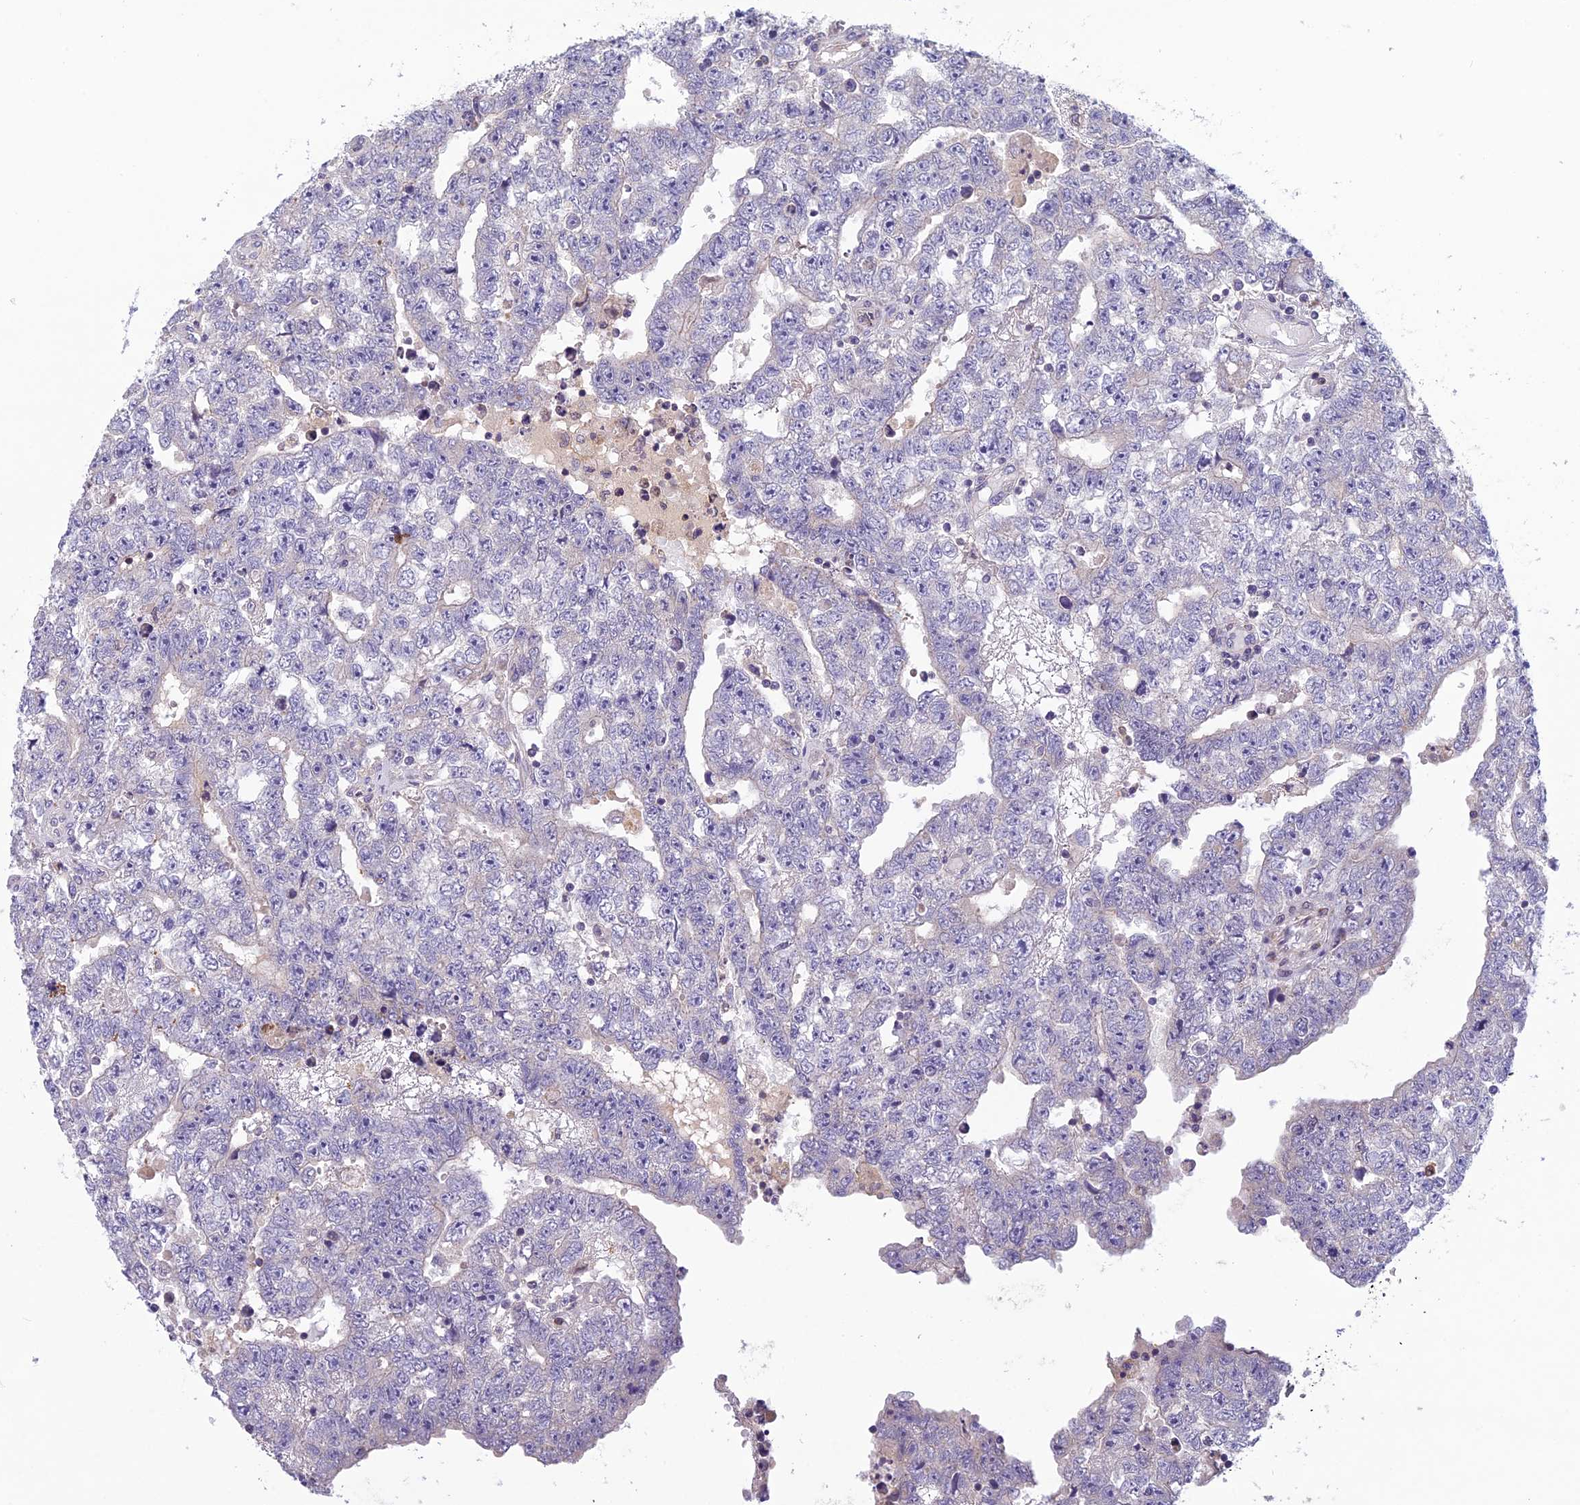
{"staining": {"intensity": "negative", "quantity": "none", "location": "none"}, "tissue": "testis cancer", "cell_type": "Tumor cells", "image_type": "cancer", "snomed": [{"axis": "morphology", "description": "Carcinoma, Embryonal, NOS"}, {"axis": "topography", "description": "Testis"}], "caption": "Embryonal carcinoma (testis) stained for a protein using immunohistochemistry displays no staining tumor cells.", "gene": "ENSG00000188897", "patient": {"sex": "male", "age": 25}}